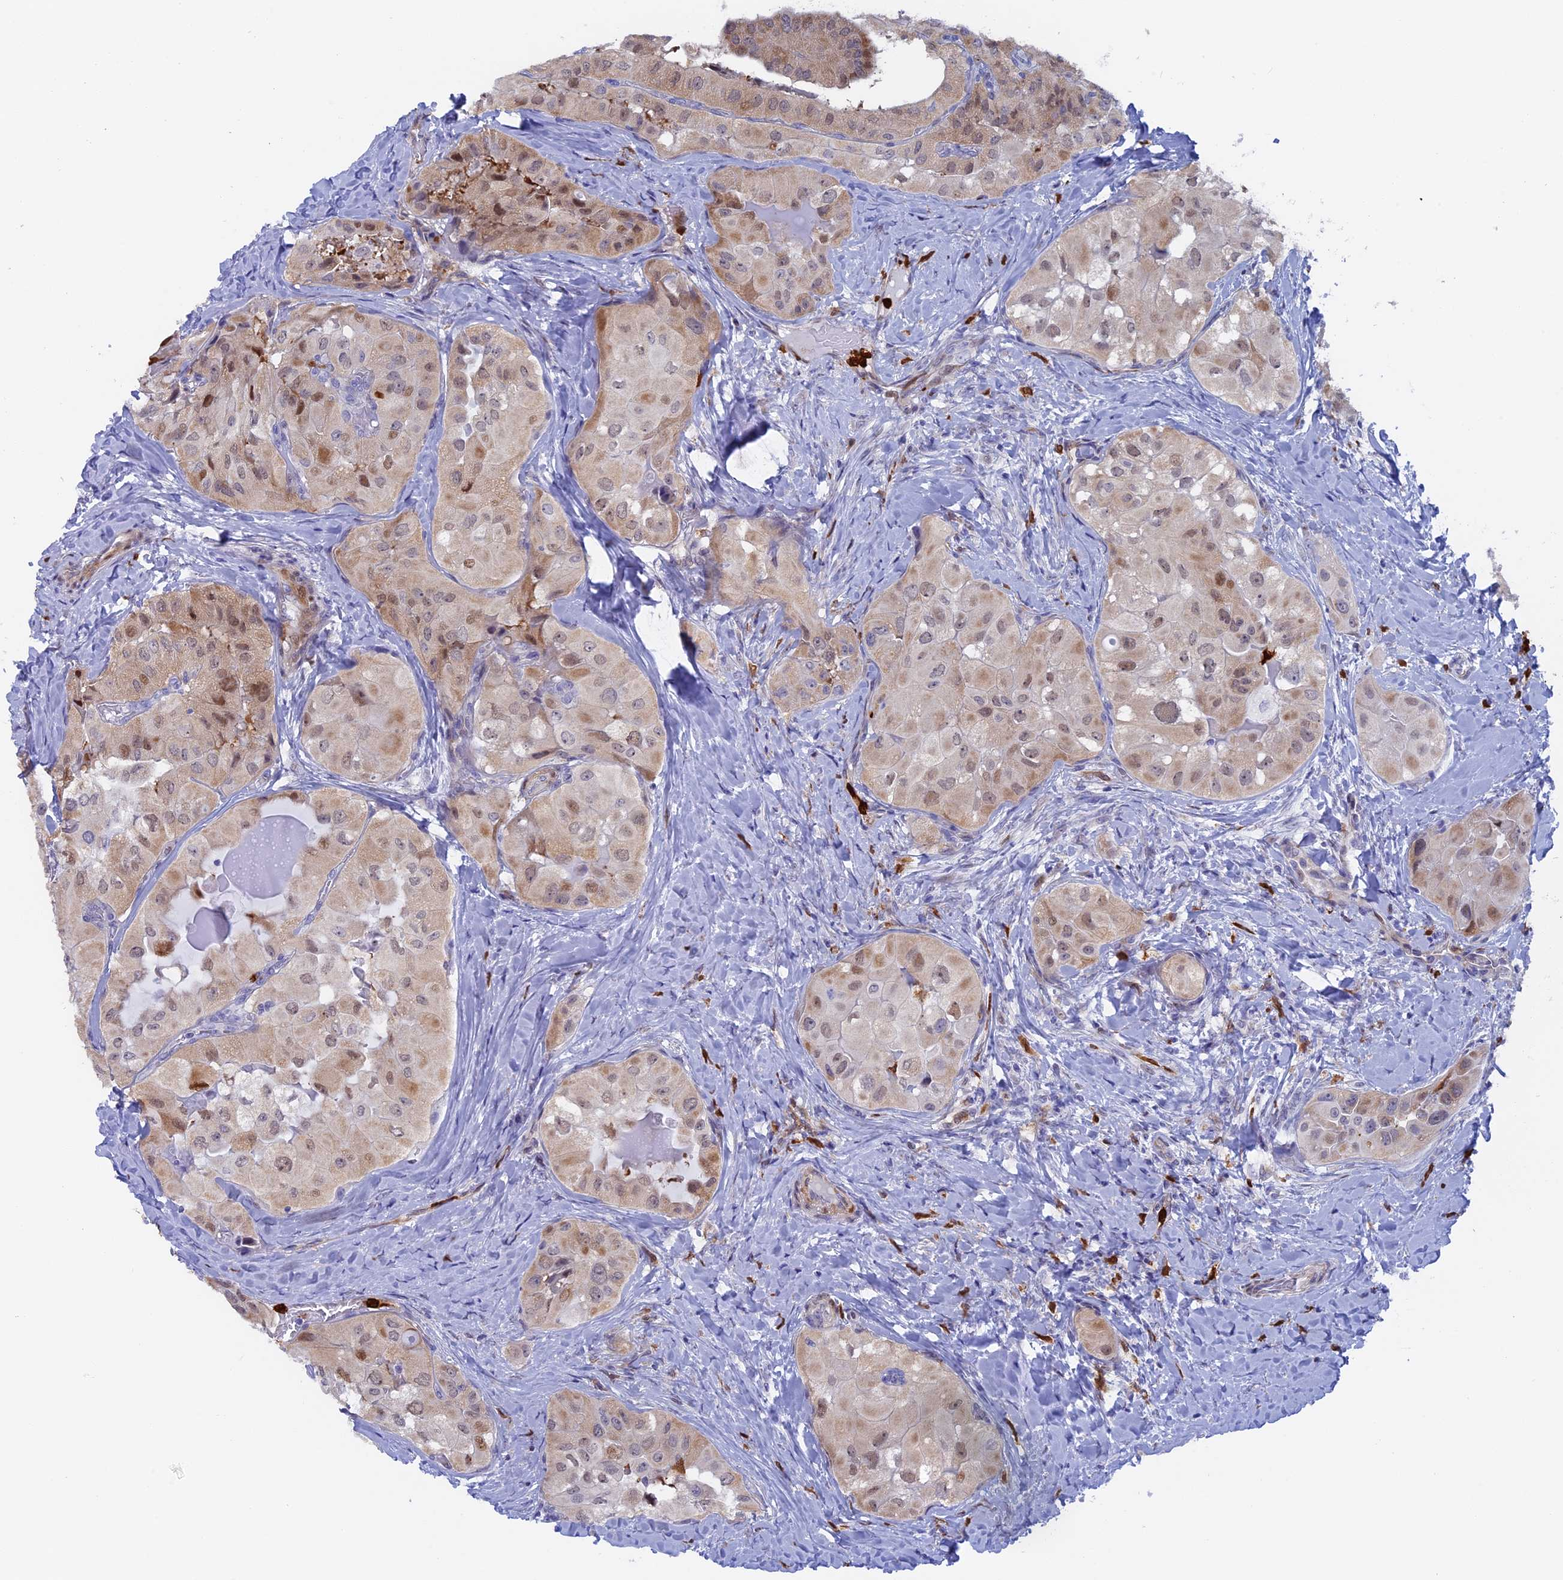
{"staining": {"intensity": "weak", "quantity": "25%-75%", "location": "cytoplasmic/membranous,nuclear"}, "tissue": "thyroid cancer", "cell_type": "Tumor cells", "image_type": "cancer", "snomed": [{"axis": "morphology", "description": "Normal tissue, NOS"}, {"axis": "morphology", "description": "Papillary adenocarcinoma, NOS"}, {"axis": "topography", "description": "Thyroid gland"}], "caption": "Immunohistochemical staining of human papillary adenocarcinoma (thyroid) shows low levels of weak cytoplasmic/membranous and nuclear protein staining in about 25%-75% of tumor cells.", "gene": "SLC26A1", "patient": {"sex": "female", "age": 59}}